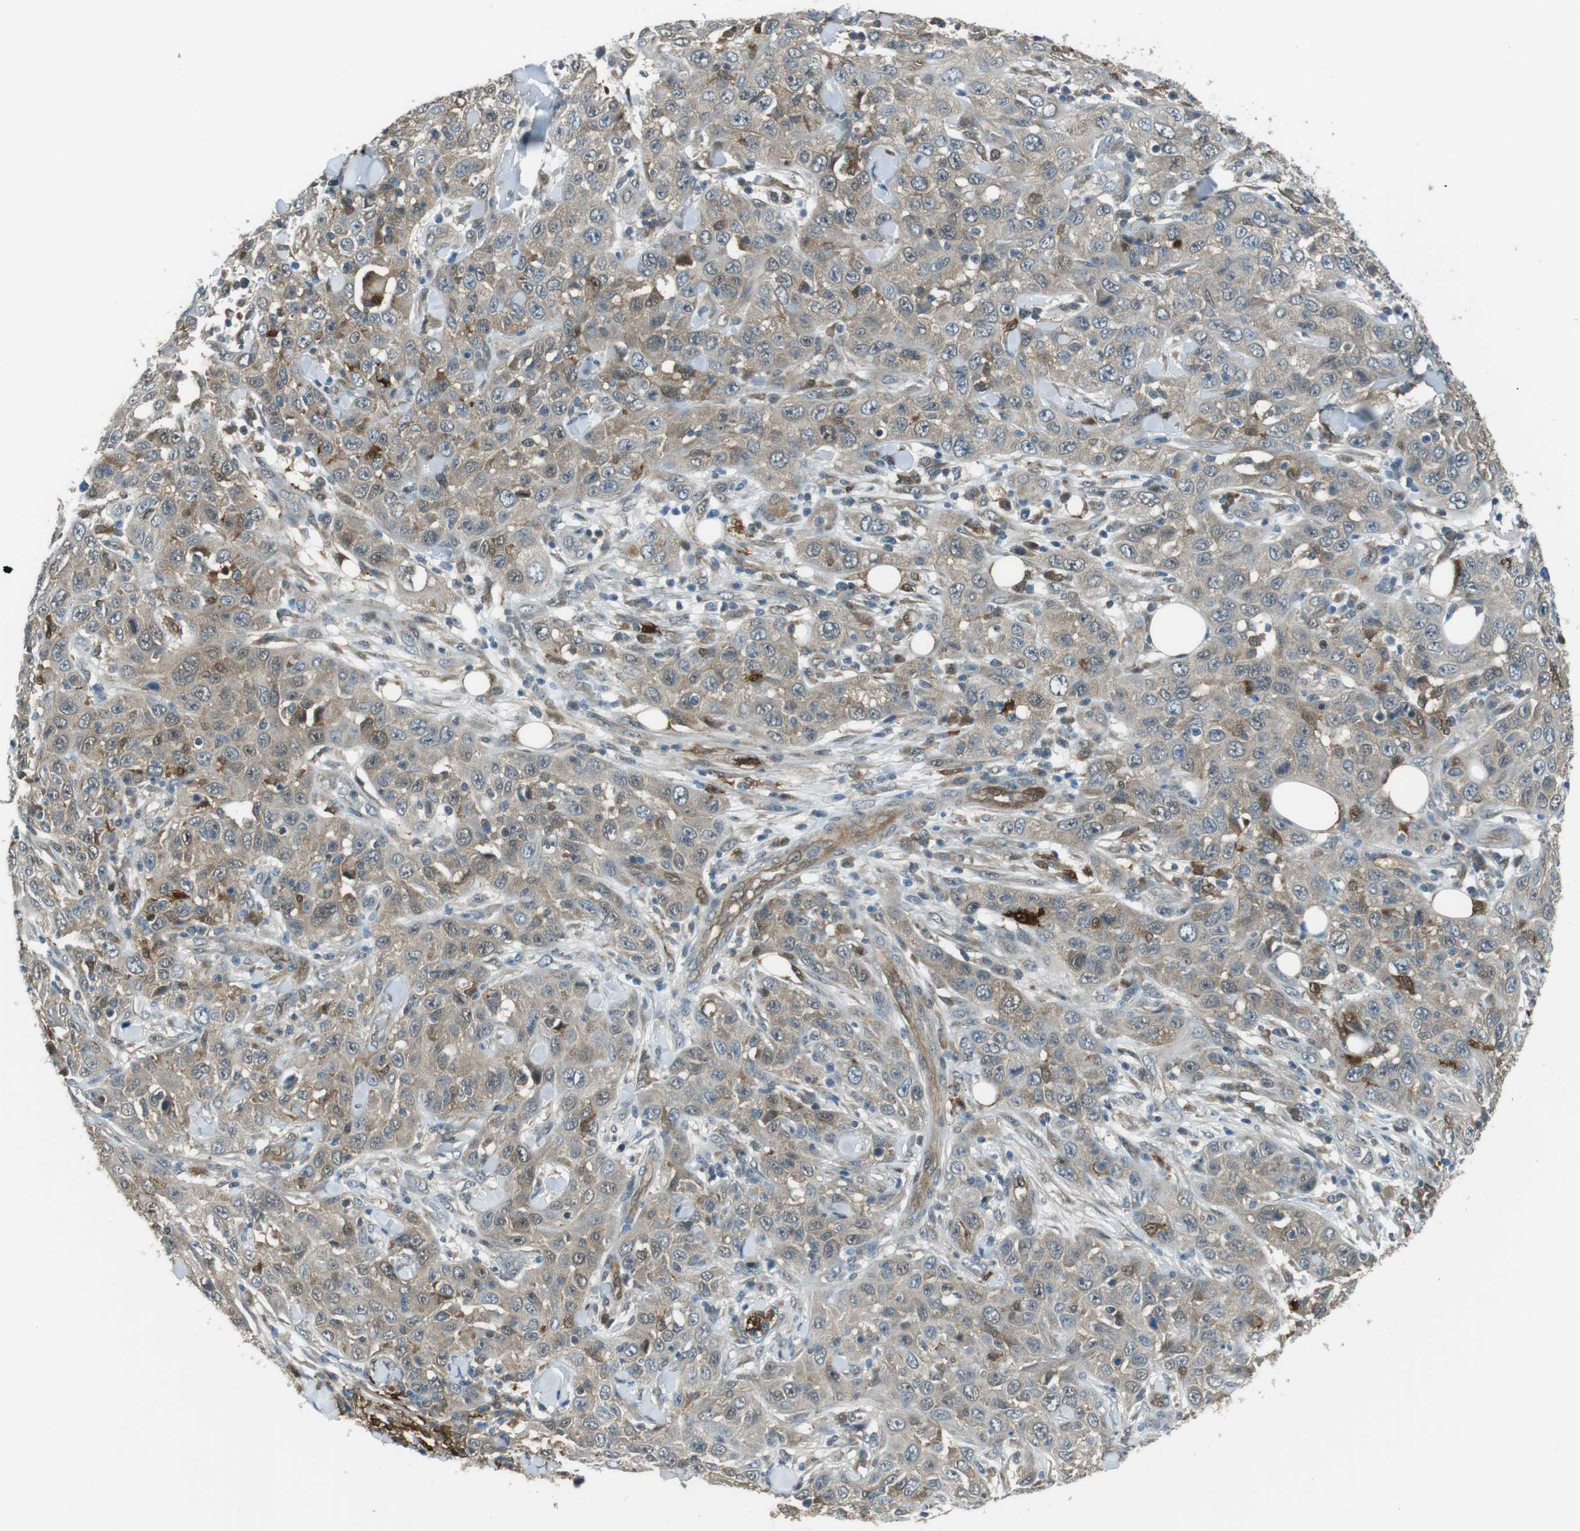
{"staining": {"intensity": "weak", "quantity": ">75%", "location": "cytoplasmic/membranous,nuclear"}, "tissue": "skin cancer", "cell_type": "Tumor cells", "image_type": "cancer", "snomed": [{"axis": "morphology", "description": "Squamous cell carcinoma, NOS"}, {"axis": "topography", "description": "Skin"}], "caption": "The photomicrograph exhibits staining of skin cancer, revealing weak cytoplasmic/membranous and nuclear protein positivity (brown color) within tumor cells. (Brightfield microscopy of DAB IHC at high magnification).", "gene": "MFAP3", "patient": {"sex": "female", "age": 88}}